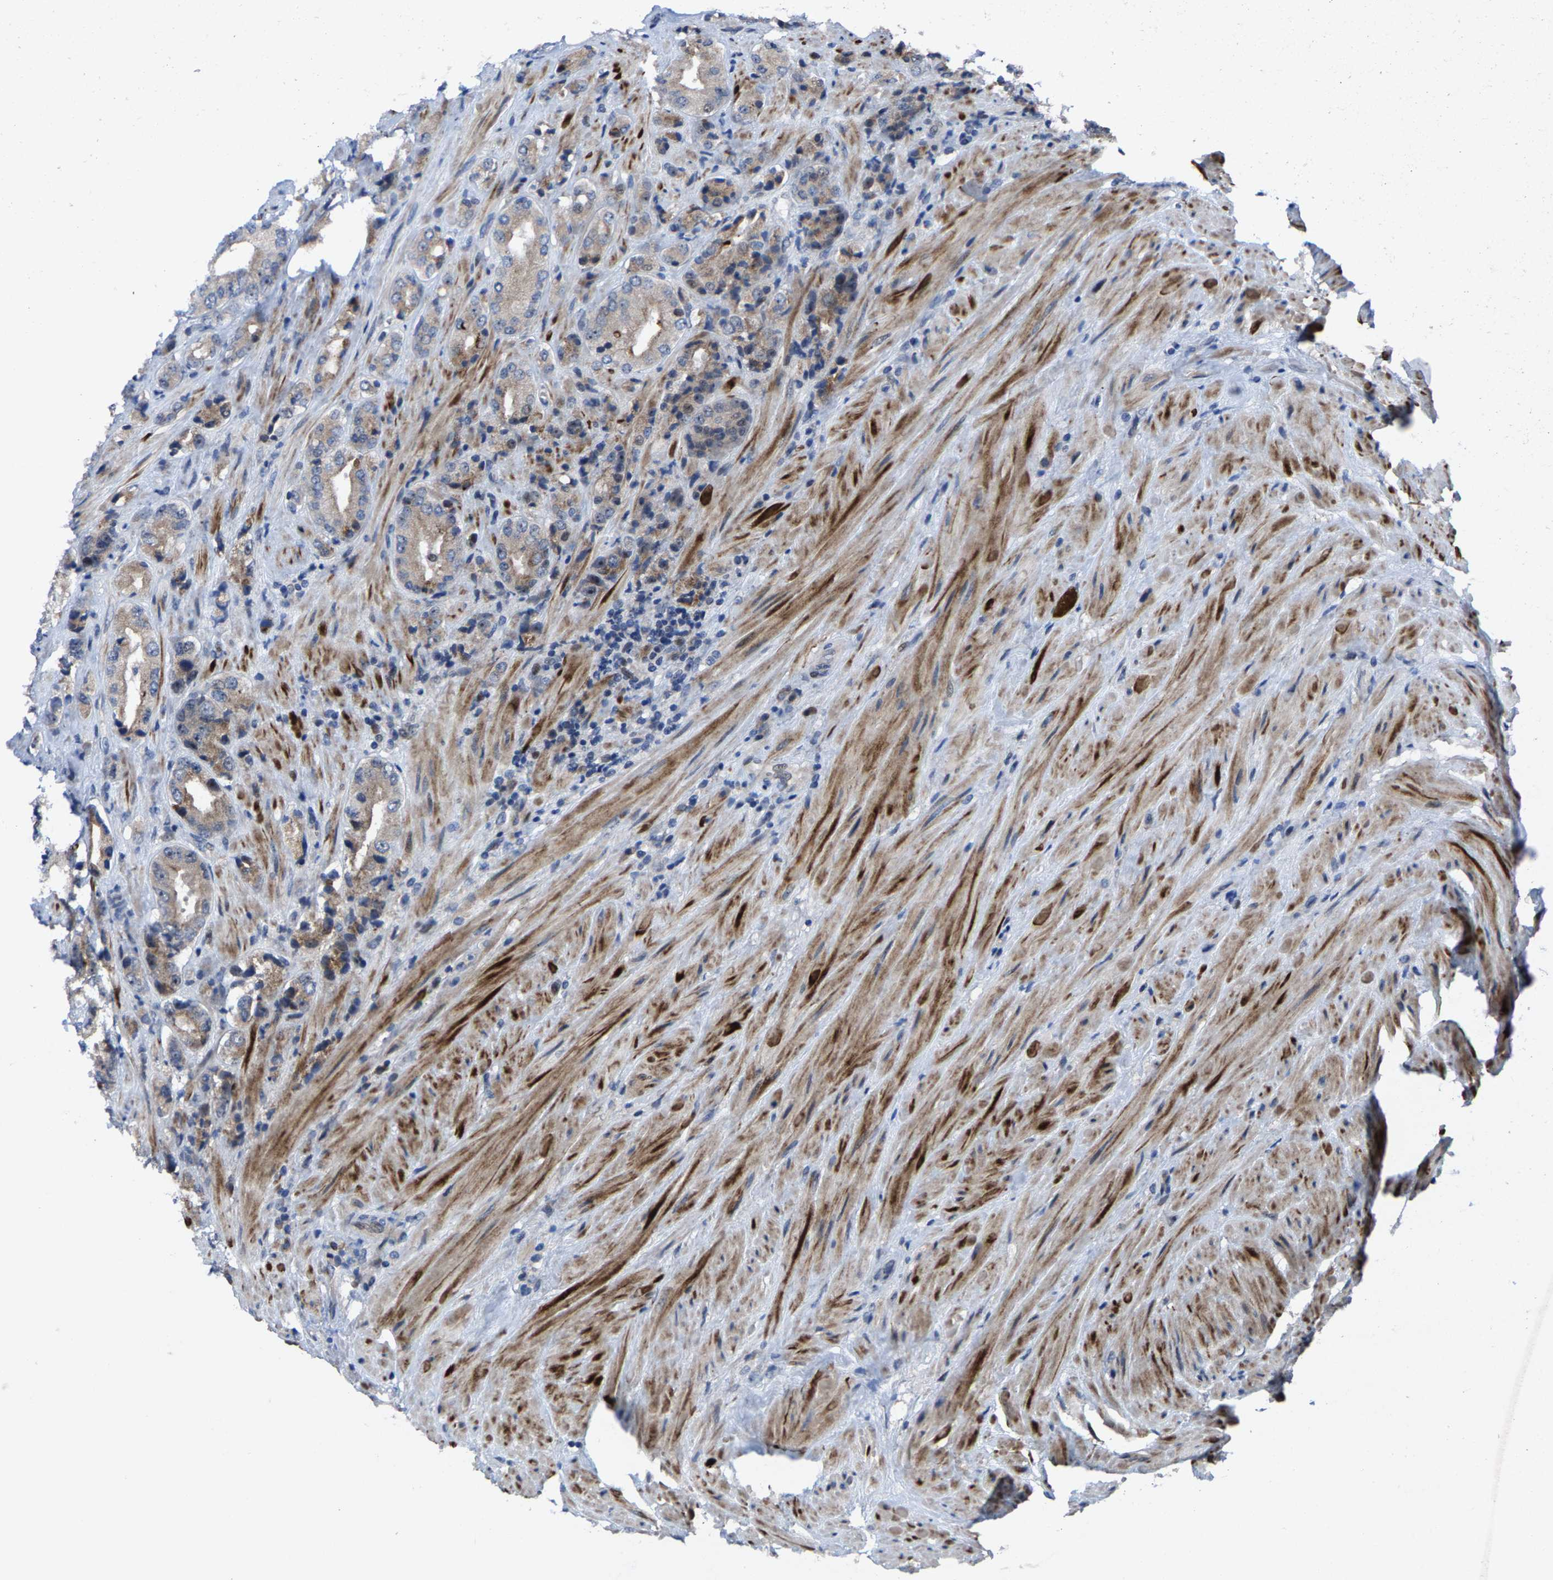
{"staining": {"intensity": "weak", "quantity": "<25%", "location": "cytoplasmic/membranous"}, "tissue": "prostate cancer", "cell_type": "Tumor cells", "image_type": "cancer", "snomed": [{"axis": "morphology", "description": "Adenocarcinoma, High grade"}, {"axis": "topography", "description": "Prostate"}], "caption": "The histopathology image demonstrates no significant expression in tumor cells of prostate high-grade adenocarcinoma.", "gene": "HAUS6", "patient": {"sex": "male", "age": 61}}